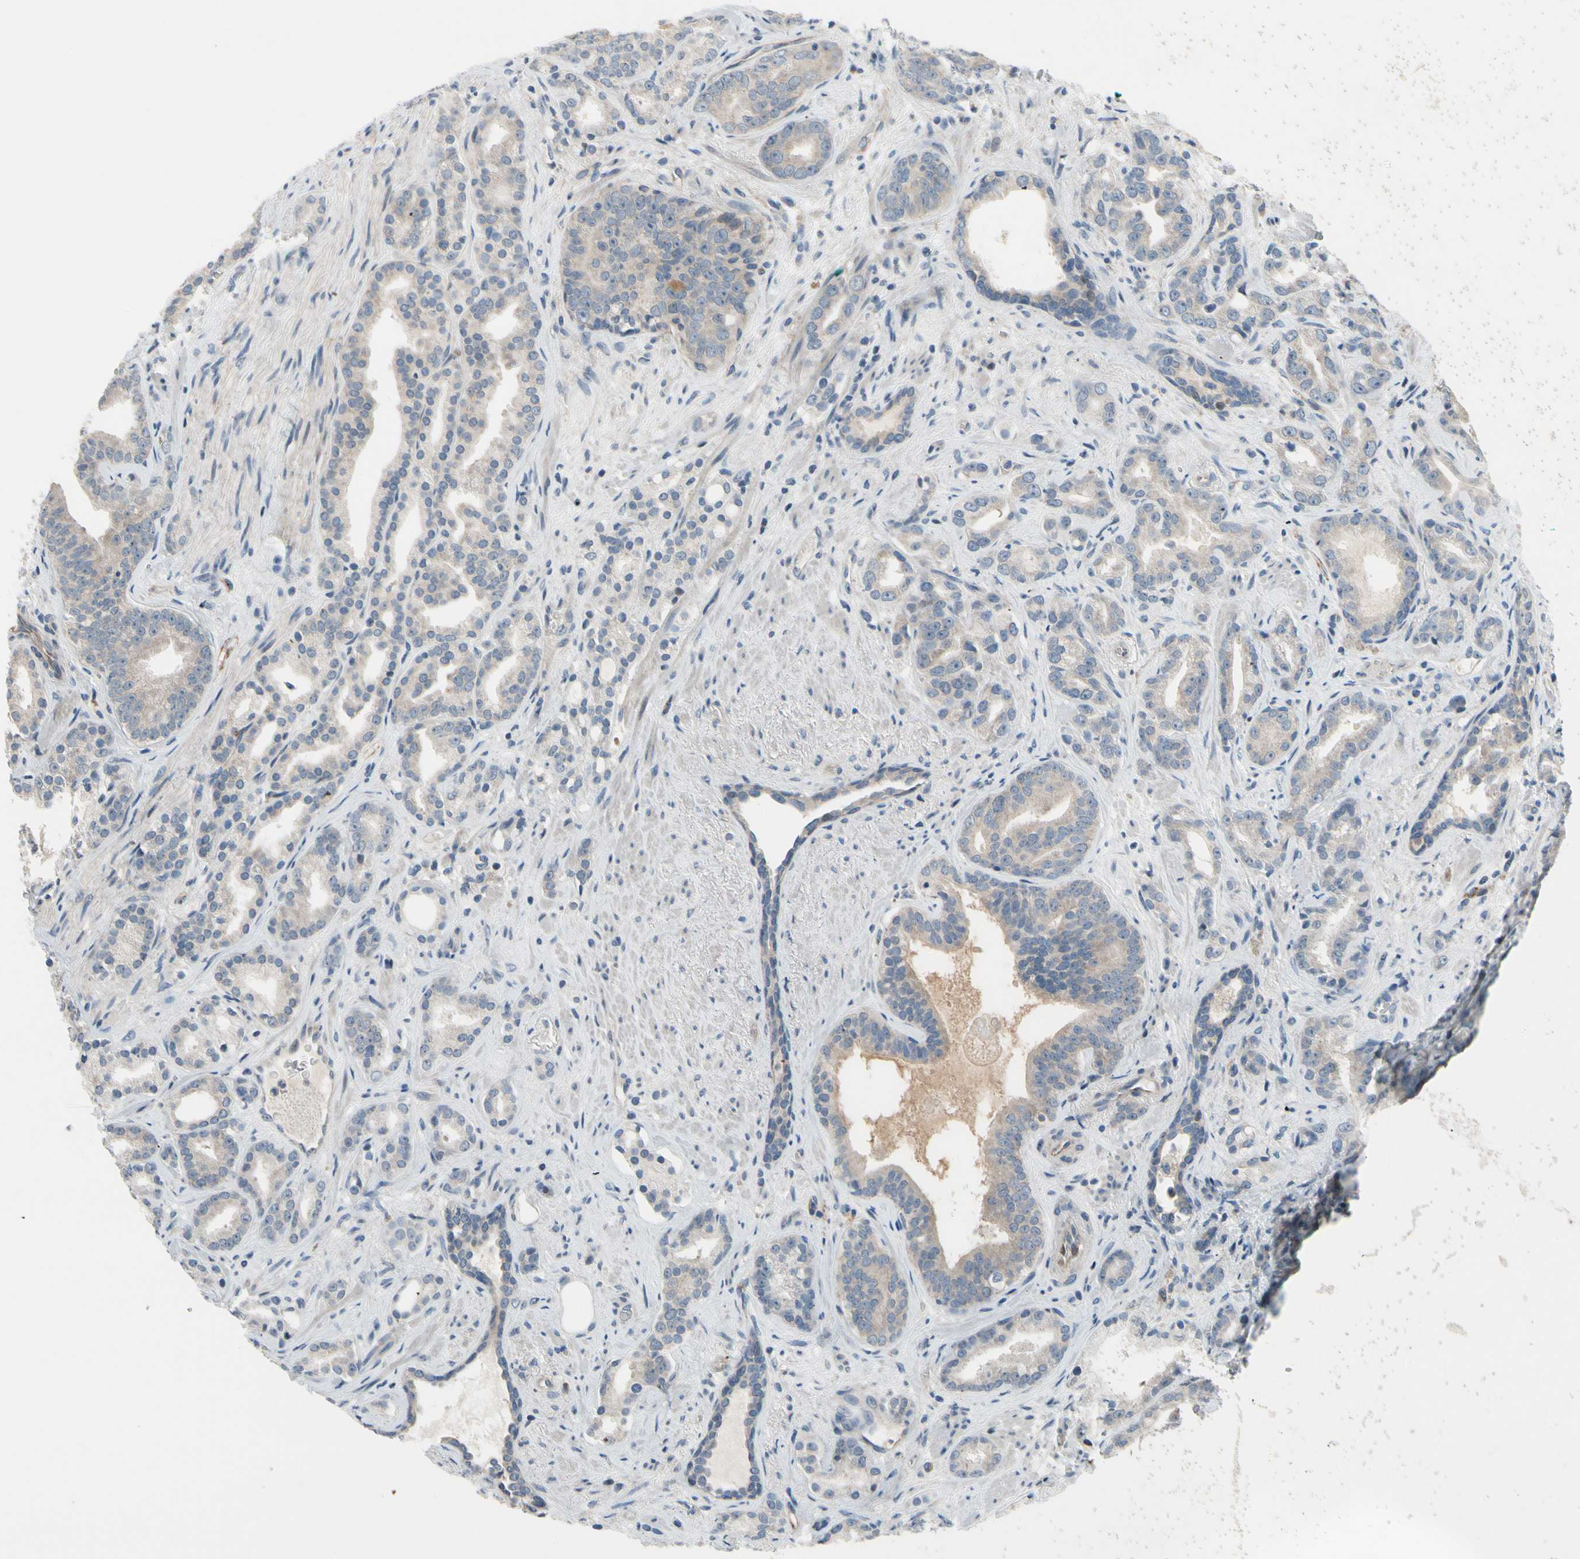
{"staining": {"intensity": "weak", "quantity": ">75%", "location": "cytoplasmic/membranous"}, "tissue": "prostate cancer", "cell_type": "Tumor cells", "image_type": "cancer", "snomed": [{"axis": "morphology", "description": "Adenocarcinoma, Low grade"}, {"axis": "topography", "description": "Prostate"}], "caption": "Weak cytoplasmic/membranous expression is seen in approximately >75% of tumor cells in prostate cancer (adenocarcinoma (low-grade)).", "gene": "CFAP36", "patient": {"sex": "male", "age": 63}}